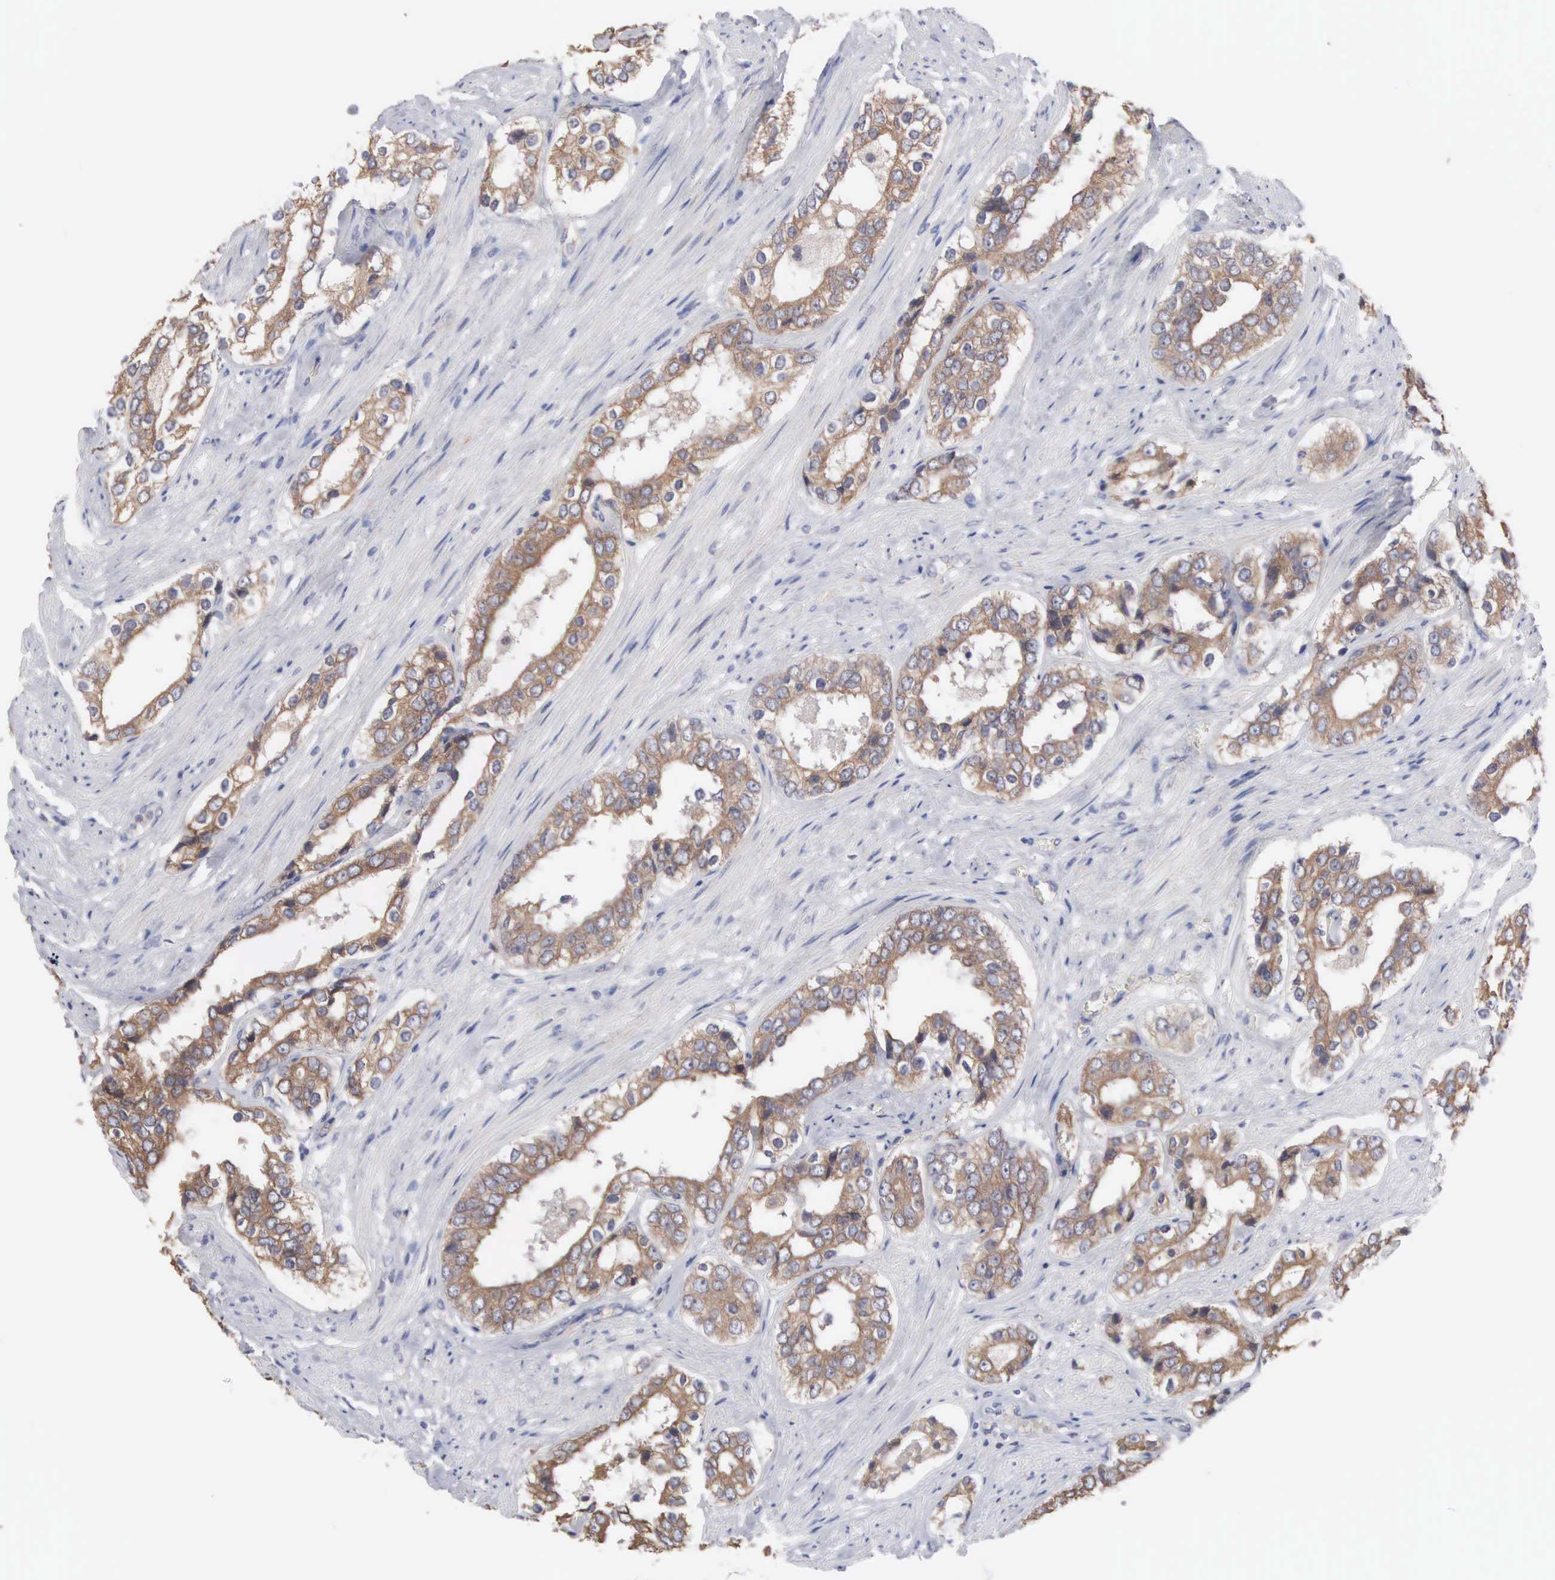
{"staining": {"intensity": "moderate", "quantity": ">75%", "location": "cytoplasmic/membranous"}, "tissue": "prostate cancer", "cell_type": "Tumor cells", "image_type": "cancer", "snomed": [{"axis": "morphology", "description": "Adenocarcinoma, Medium grade"}, {"axis": "topography", "description": "Prostate"}], "caption": "DAB immunohistochemical staining of prostate cancer (adenocarcinoma (medium-grade)) shows moderate cytoplasmic/membranous protein expression in about >75% of tumor cells.", "gene": "INF2", "patient": {"sex": "male", "age": 73}}